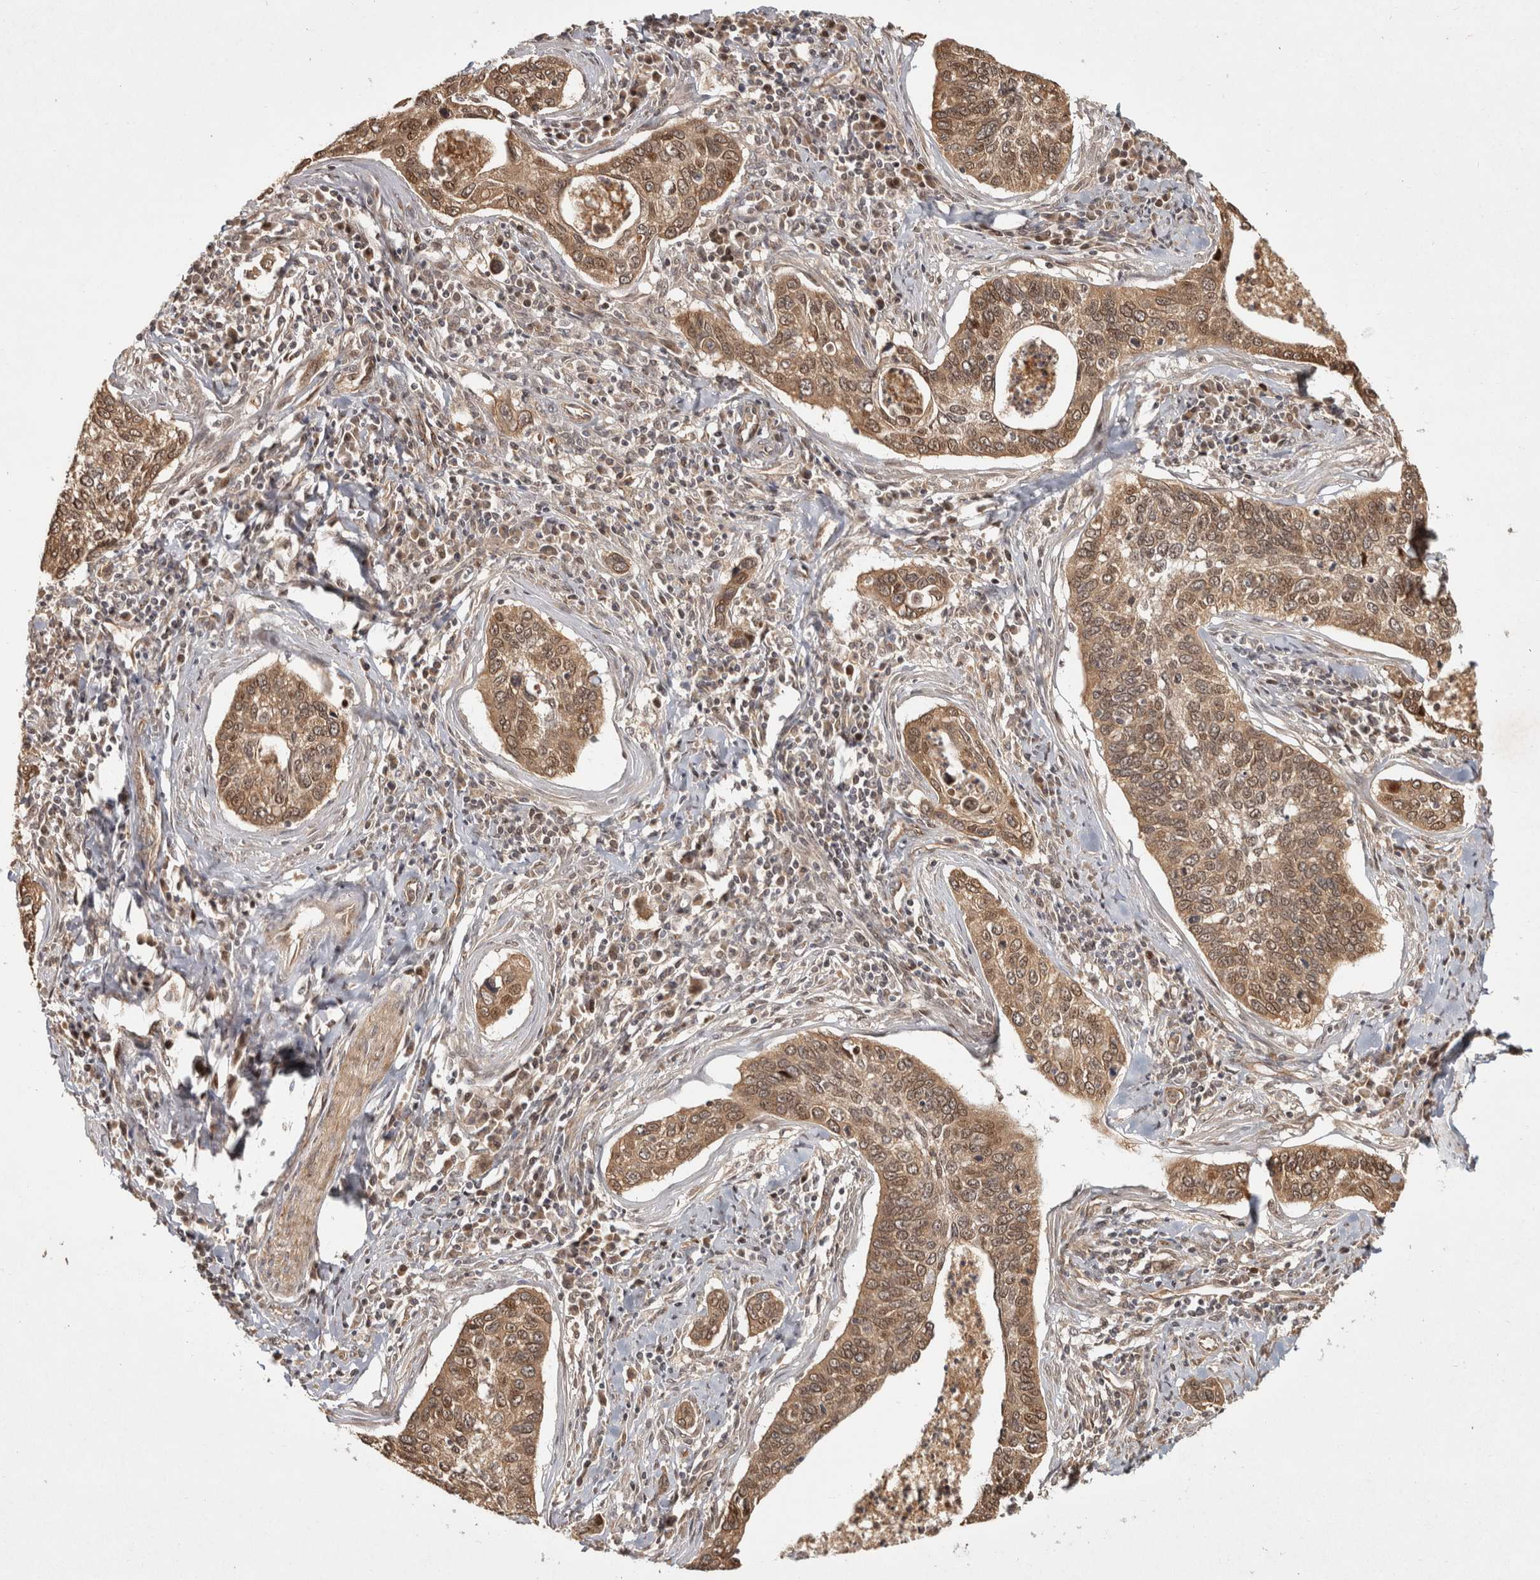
{"staining": {"intensity": "moderate", "quantity": ">75%", "location": "cytoplasmic/membranous"}, "tissue": "cervical cancer", "cell_type": "Tumor cells", "image_type": "cancer", "snomed": [{"axis": "morphology", "description": "Squamous cell carcinoma, NOS"}, {"axis": "topography", "description": "Cervix"}], "caption": "Human squamous cell carcinoma (cervical) stained for a protein (brown) shows moderate cytoplasmic/membranous positive staining in about >75% of tumor cells.", "gene": "CAMSAP2", "patient": {"sex": "female", "age": 53}}